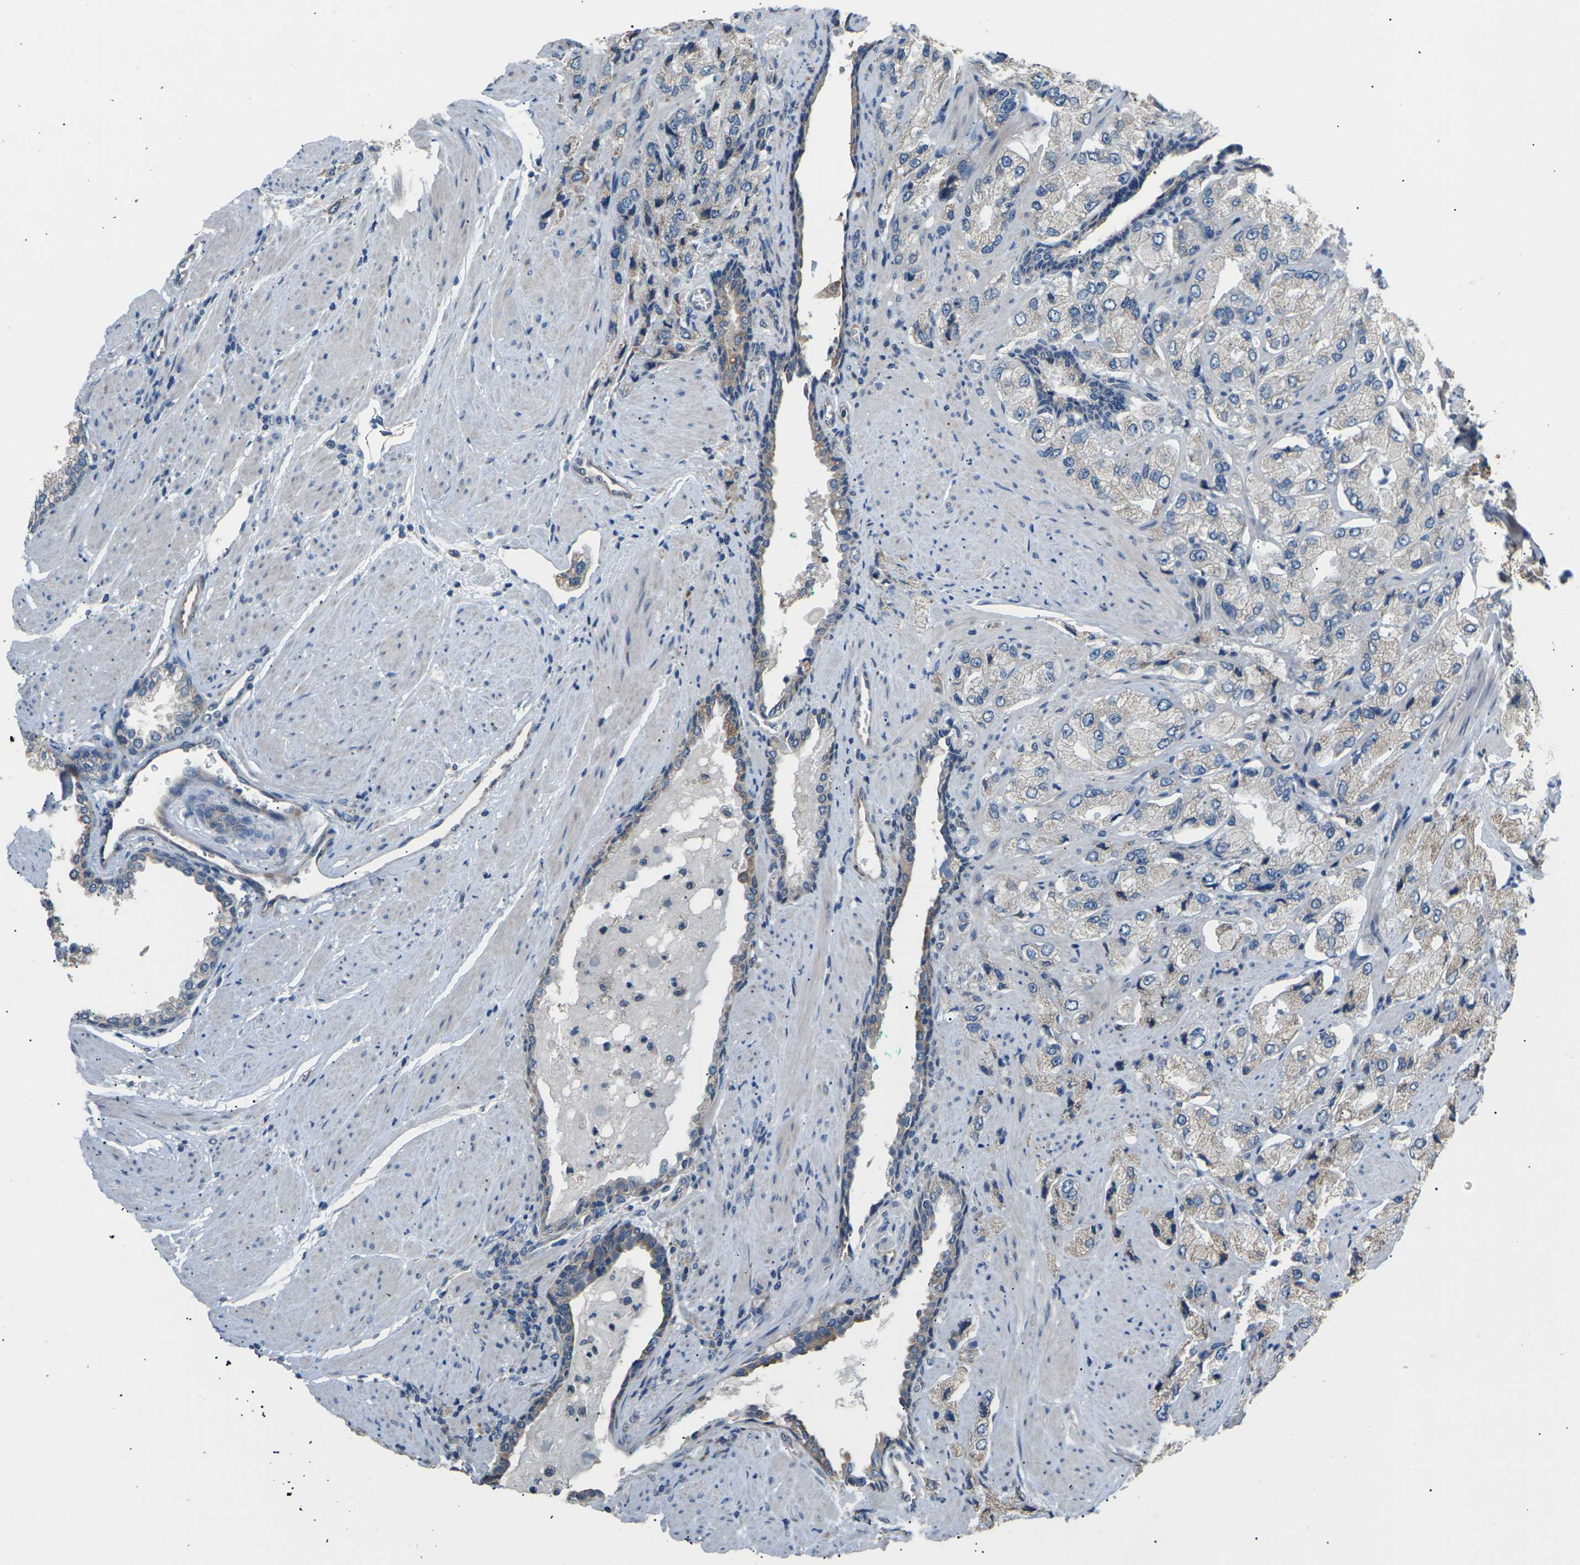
{"staining": {"intensity": "weak", "quantity": "<25%", "location": "cytoplasmic/membranous"}, "tissue": "prostate cancer", "cell_type": "Tumor cells", "image_type": "cancer", "snomed": [{"axis": "morphology", "description": "Adenocarcinoma, High grade"}, {"axis": "topography", "description": "Prostate"}], "caption": "The histopathology image exhibits no staining of tumor cells in adenocarcinoma (high-grade) (prostate). (DAB (3,3'-diaminobenzidine) IHC with hematoxylin counter stain).", "gene": "KLHDC8B", "patient": {"sex": "male", "age": 58}}